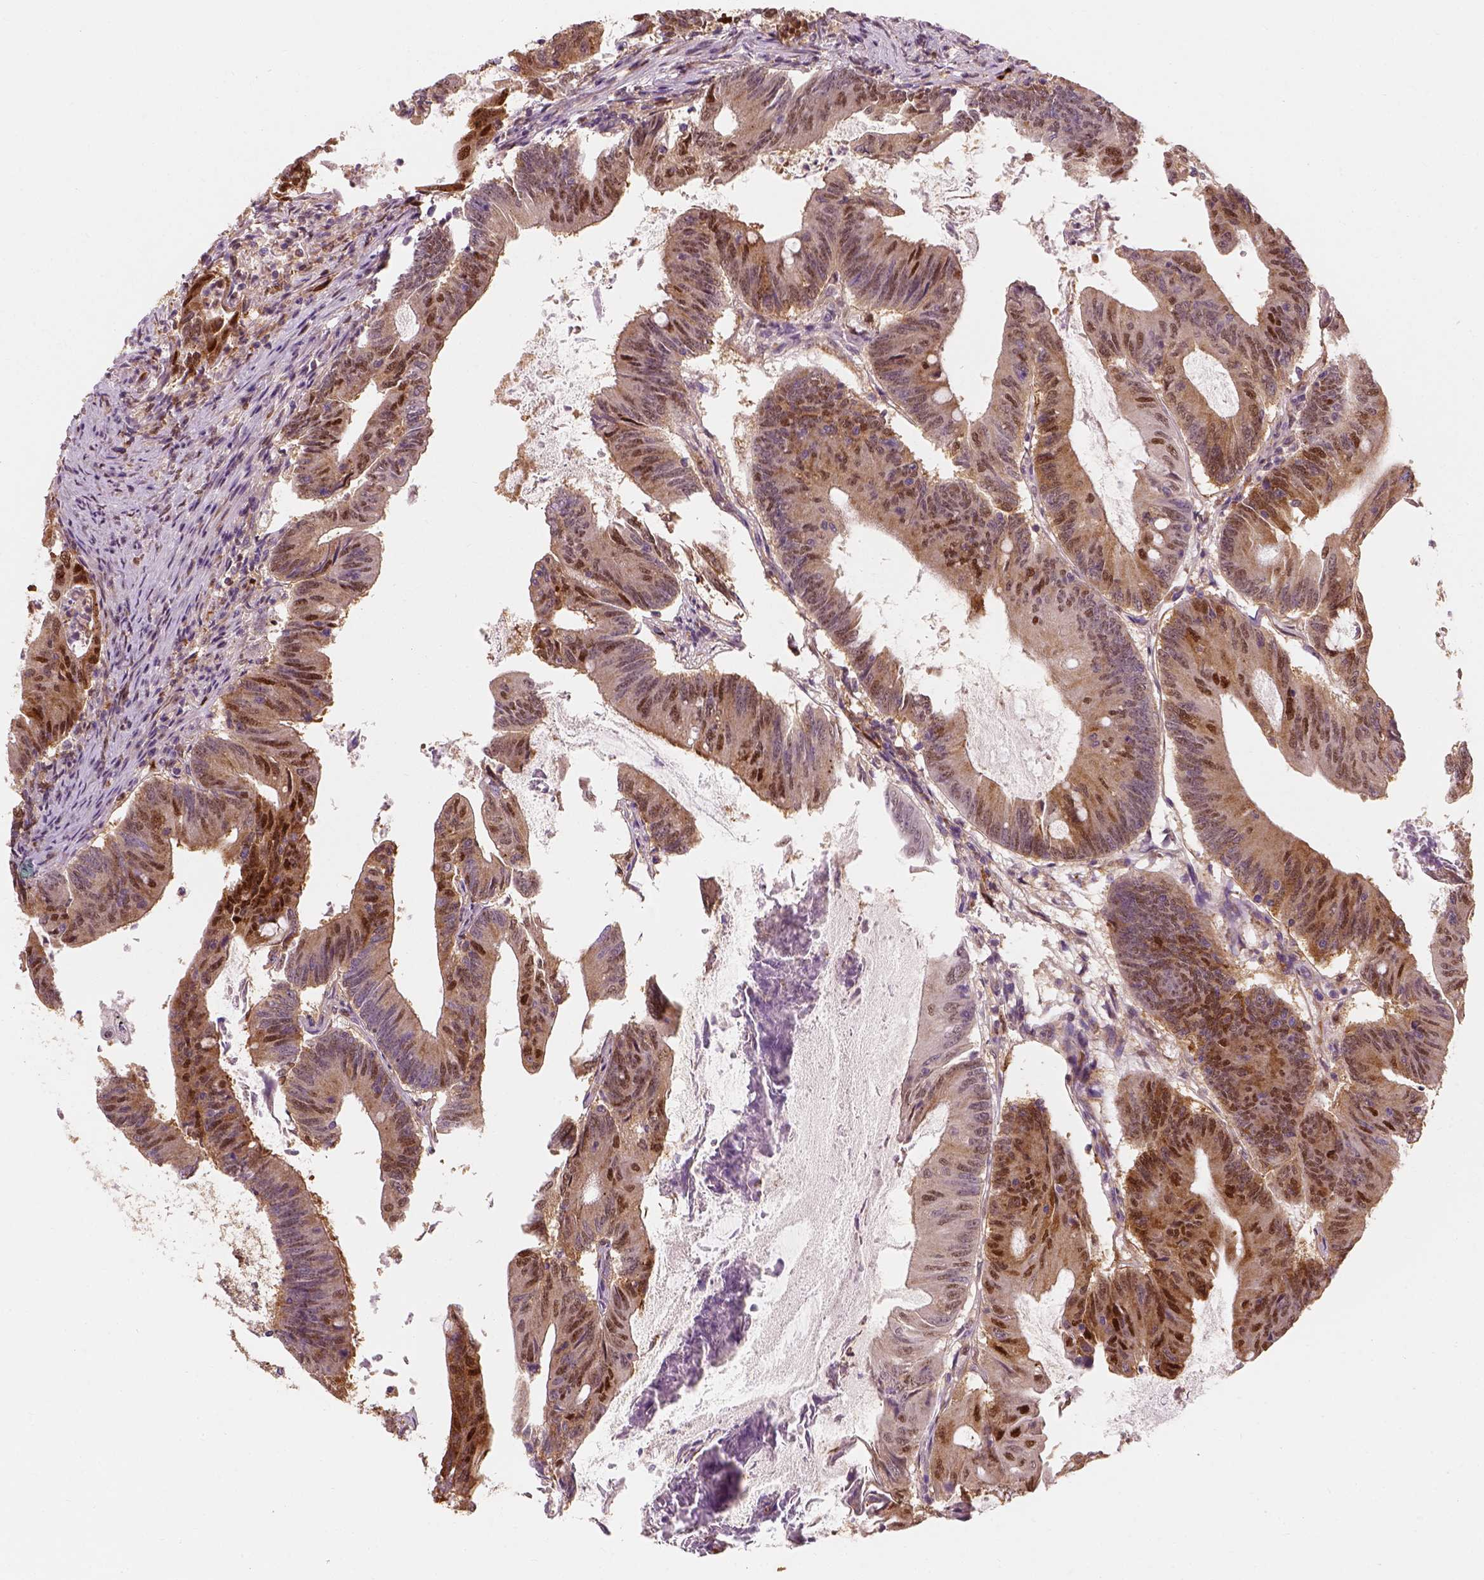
{"staining": {"intensity": "moderate", "quantity": "25%-75%", "location": "cytoplasmic/membranous,nuclear"}, "tissue": "colorectal cancer", "cell_type": "Tumor cells", "image_type": "cancer", "snomed": [{"axis": "morphology", "description": "Adenocarcinoma, NOS"}, {"axis": "topography", "description": "Colon"}], "caption": "Protein positivity by IHC demonstrates moderate cytoplasmic/membranous and nuclear expression in approximately 25%-75% of tumor cells in colorectal adenocarcinoma.", "gene": "SQSTM1", "patient": {"sex": "female", "age": 70}}